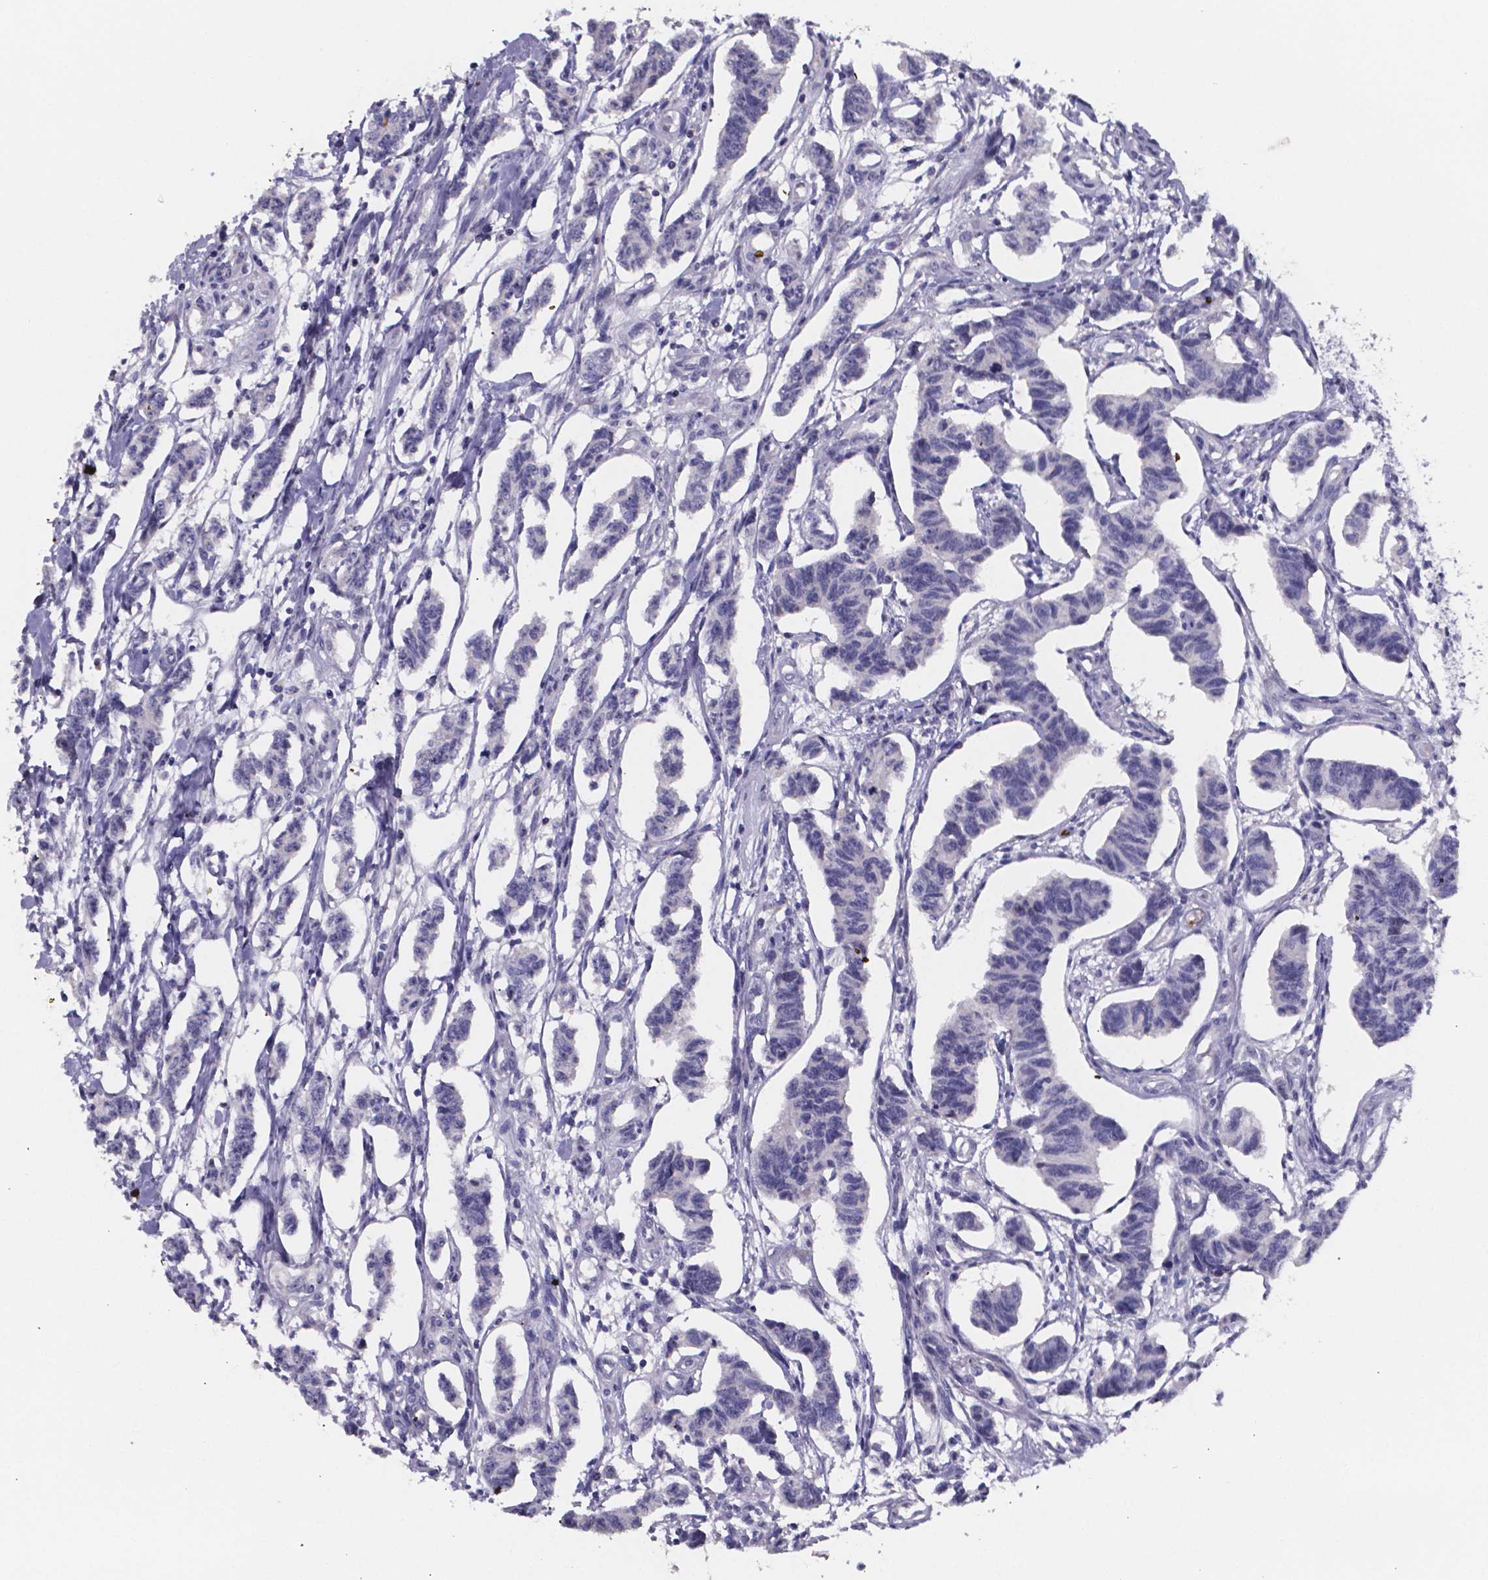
{"staining": {"intensity": "negative", "quantity": "none", "location": "none"}, "tissue": "carcinoid", "cell_type": "Tumor cells", "image_type": "cancer", "snomed": [{"axis": "morphology", "description": "Carcinoid, malignant, NOS"}, {"axis": "topography", "description": "Kidney"}], "caption": "Carcinoid stained for a protein using immunohistochemistry (IHC) exhibits no staining tumor cells.", "gene": "GABRA3", "patient": {"sex": "female", "age": 41}}